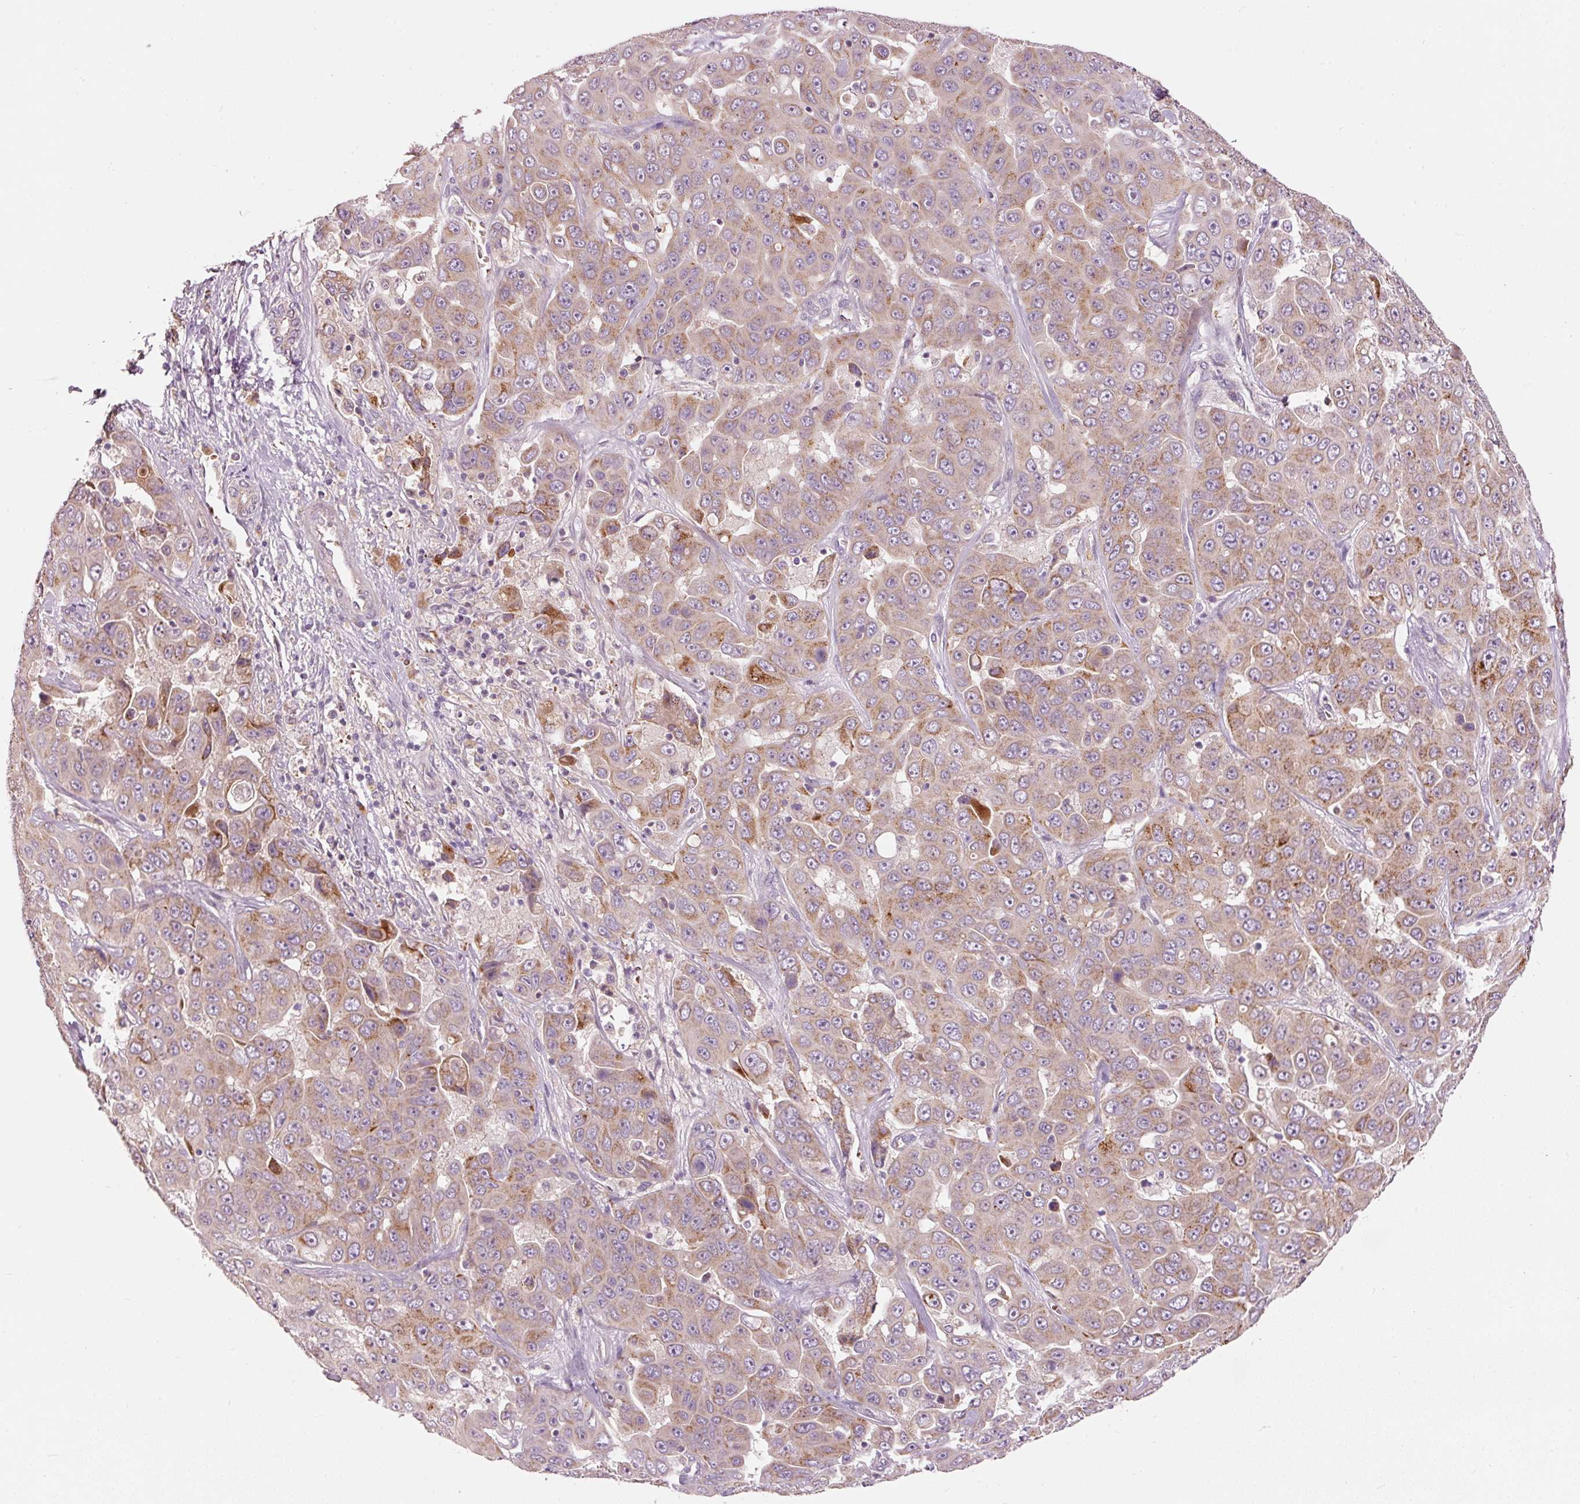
{"staining": {"intensity": "moderate", "quantity": ">75%", "location": "cytoplasmic/membranous"}, "tissue": "liver cancer", "cell_type": "Tumor cells", "image_type": "cancer", "snomed": [{"axis": "morphology", "description": "Cholangiocarcinoma"}, {"axis": "topography", "description": "Liver"}], "caption": "A high-resolution histopathology image shows IHC staining of cholangiocarcinoma (liver), which shows moderate cytoplasmic/membranous positivity in approximately >75% of tumor cells.", "gene": "KLHL21", "patient": {"sex": "female", "age": 52}}